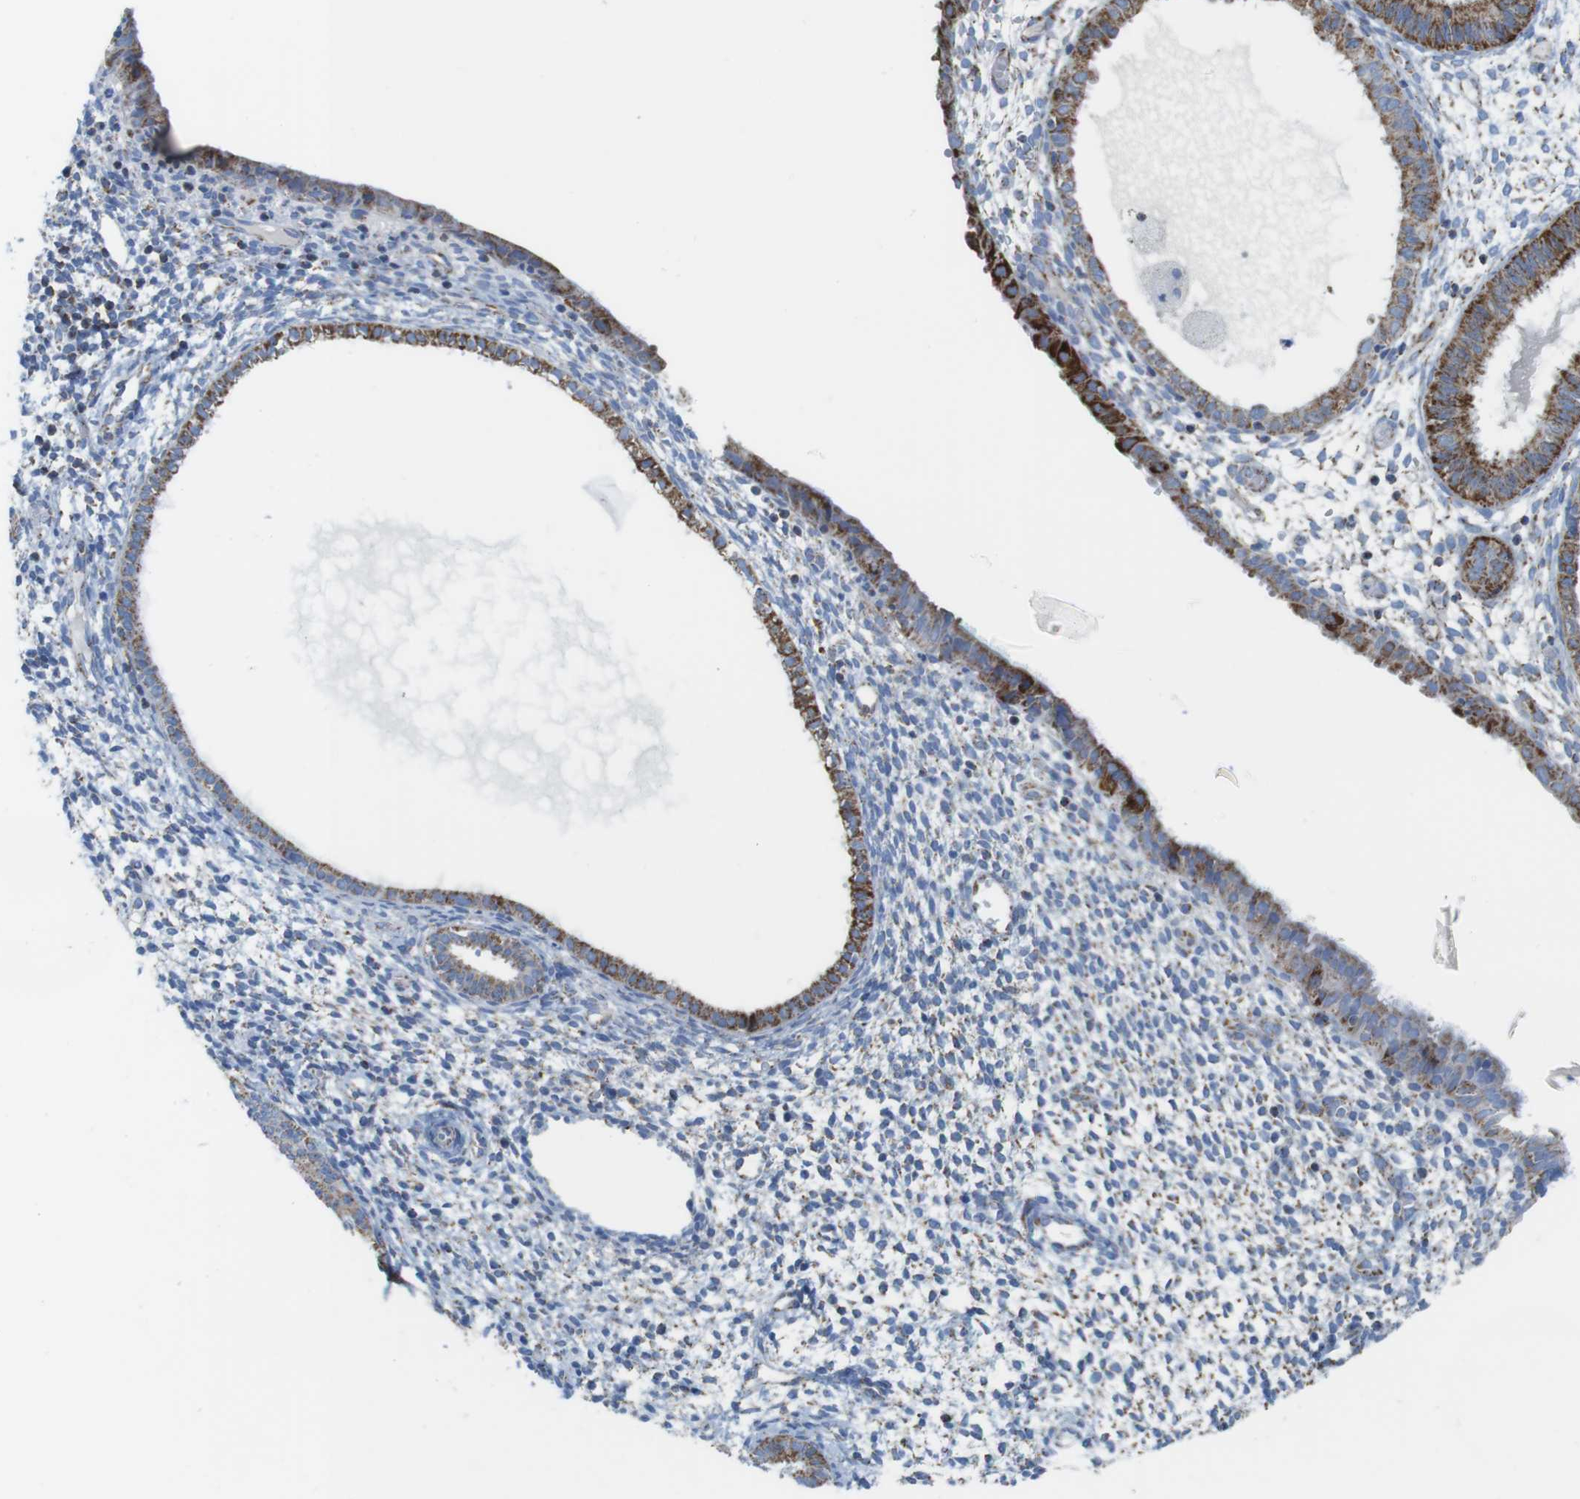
{"staining": {"intensity": "moderate", "quantity": "25%-75%", "location": "cytoplasmic/membranous"}, "tissue": "endometrium", "cell_type": "Cells in endometrial stroma", "image_type": "normal", "snomed": [{"axis": "morphology", "description": "Normal tissue, NOS"}, {"axis": "topography", "description": "Endometrium"}], "caption": "This micrograph demonstrates normal endometrium stained with immunohistochemistry to label a protein in brown. The cytoplasmic/membranous of cells in endometrial stroma show moderate positivity for the protein. Nuclei are counter-stained blue.", "gene": "ATP5PO", "patient": {"sex": "female", "age": 61}}